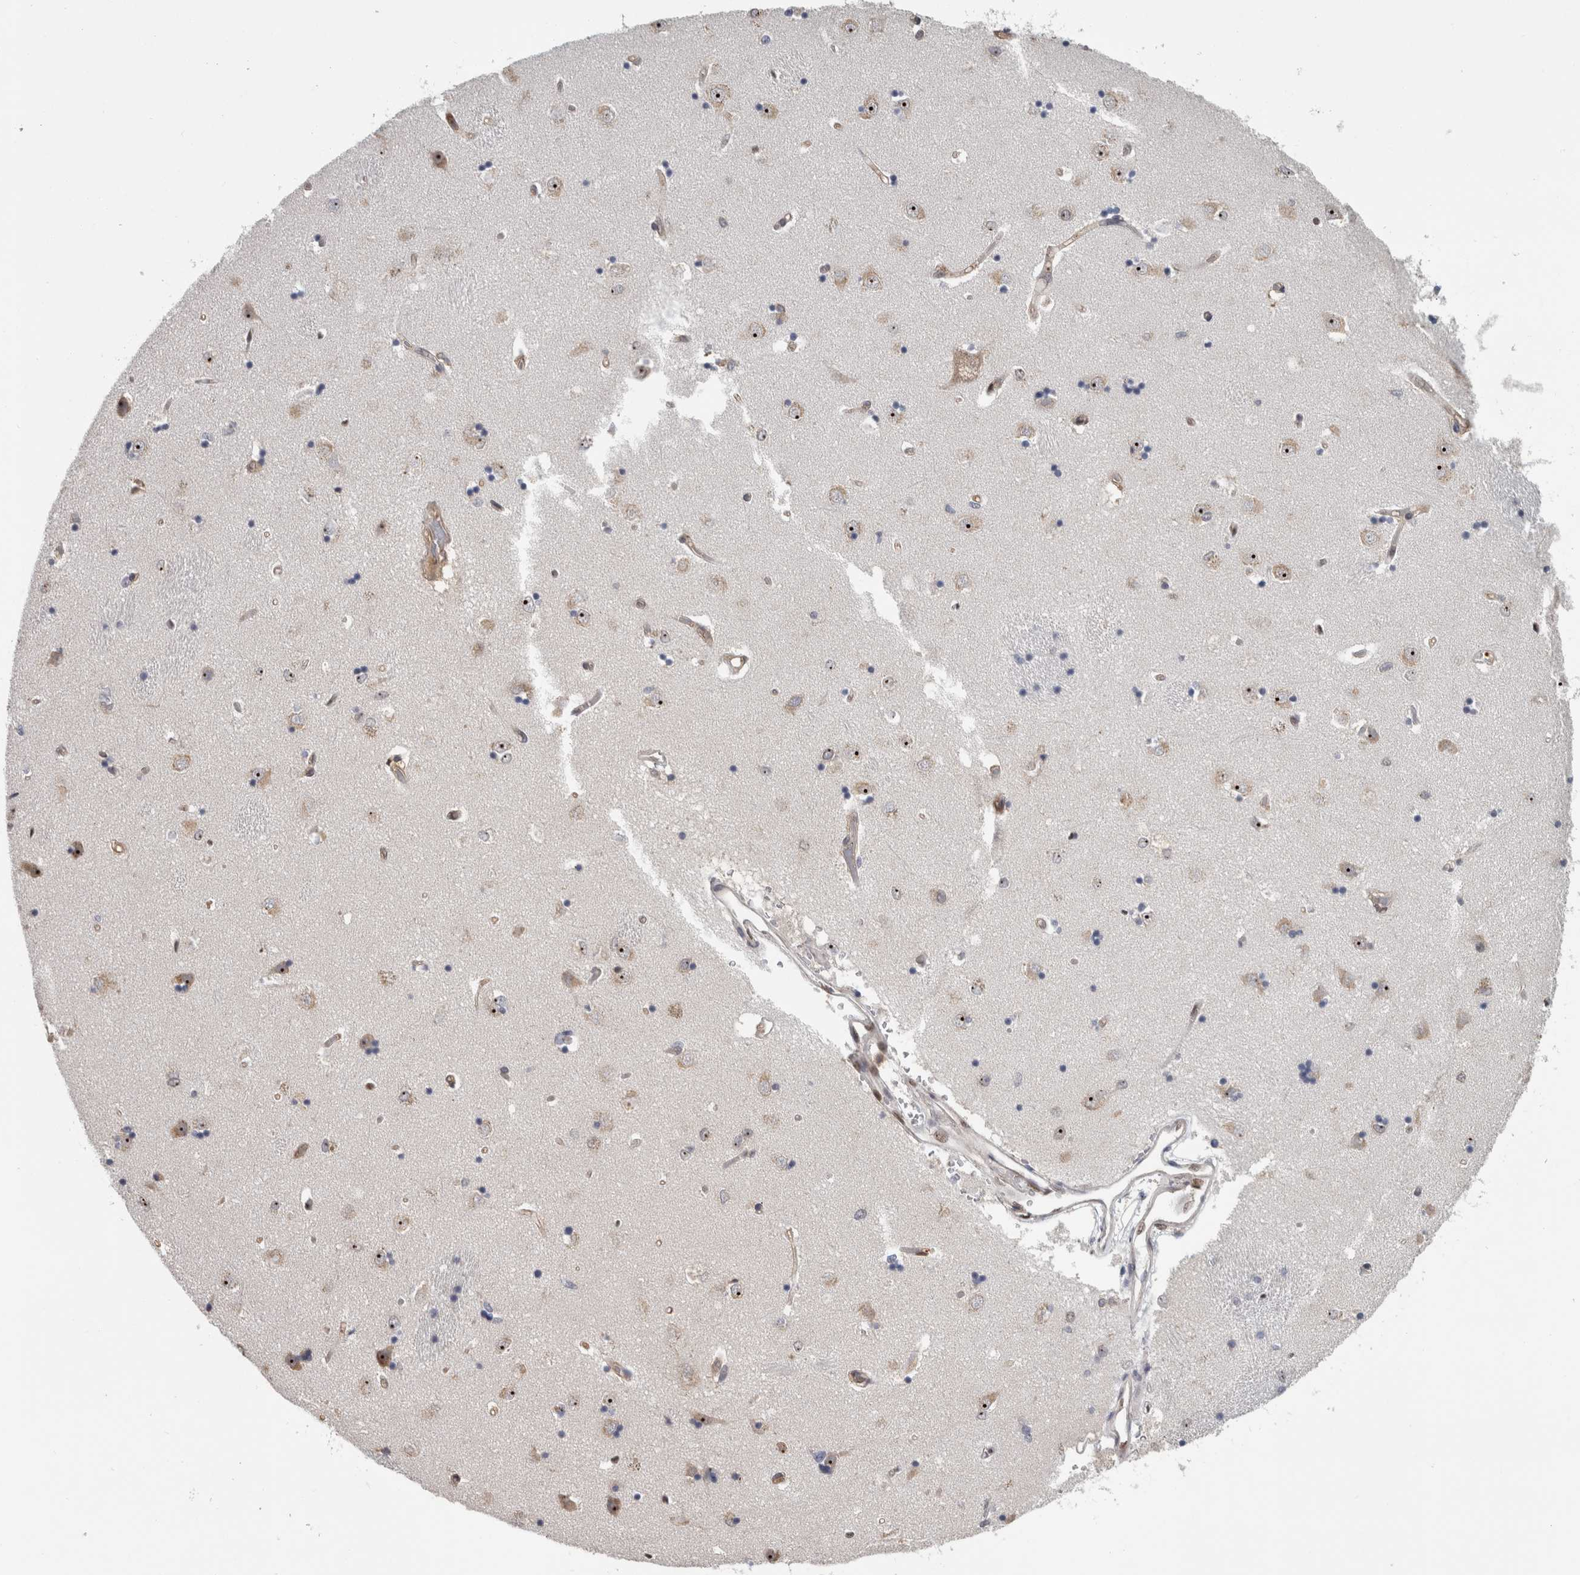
{"staining": {"intensity": "weak", "quantity": "<25%", "location": "nuclear"}, "tissue": "caudate", "cell_type": "Glial cells", "image_type": "normal", "snomed": [{"axis": "morphology", "description": "Normal tissue, NOS"}, {"axis": "topography", "description": "Lateral ventricle wall"}], "caption": "Immunohistochemistry of benign caudate demonstrates no positivity in glial cells.", "gene": "TDRD7", "patient": {"sex": "male", "age": 45}}